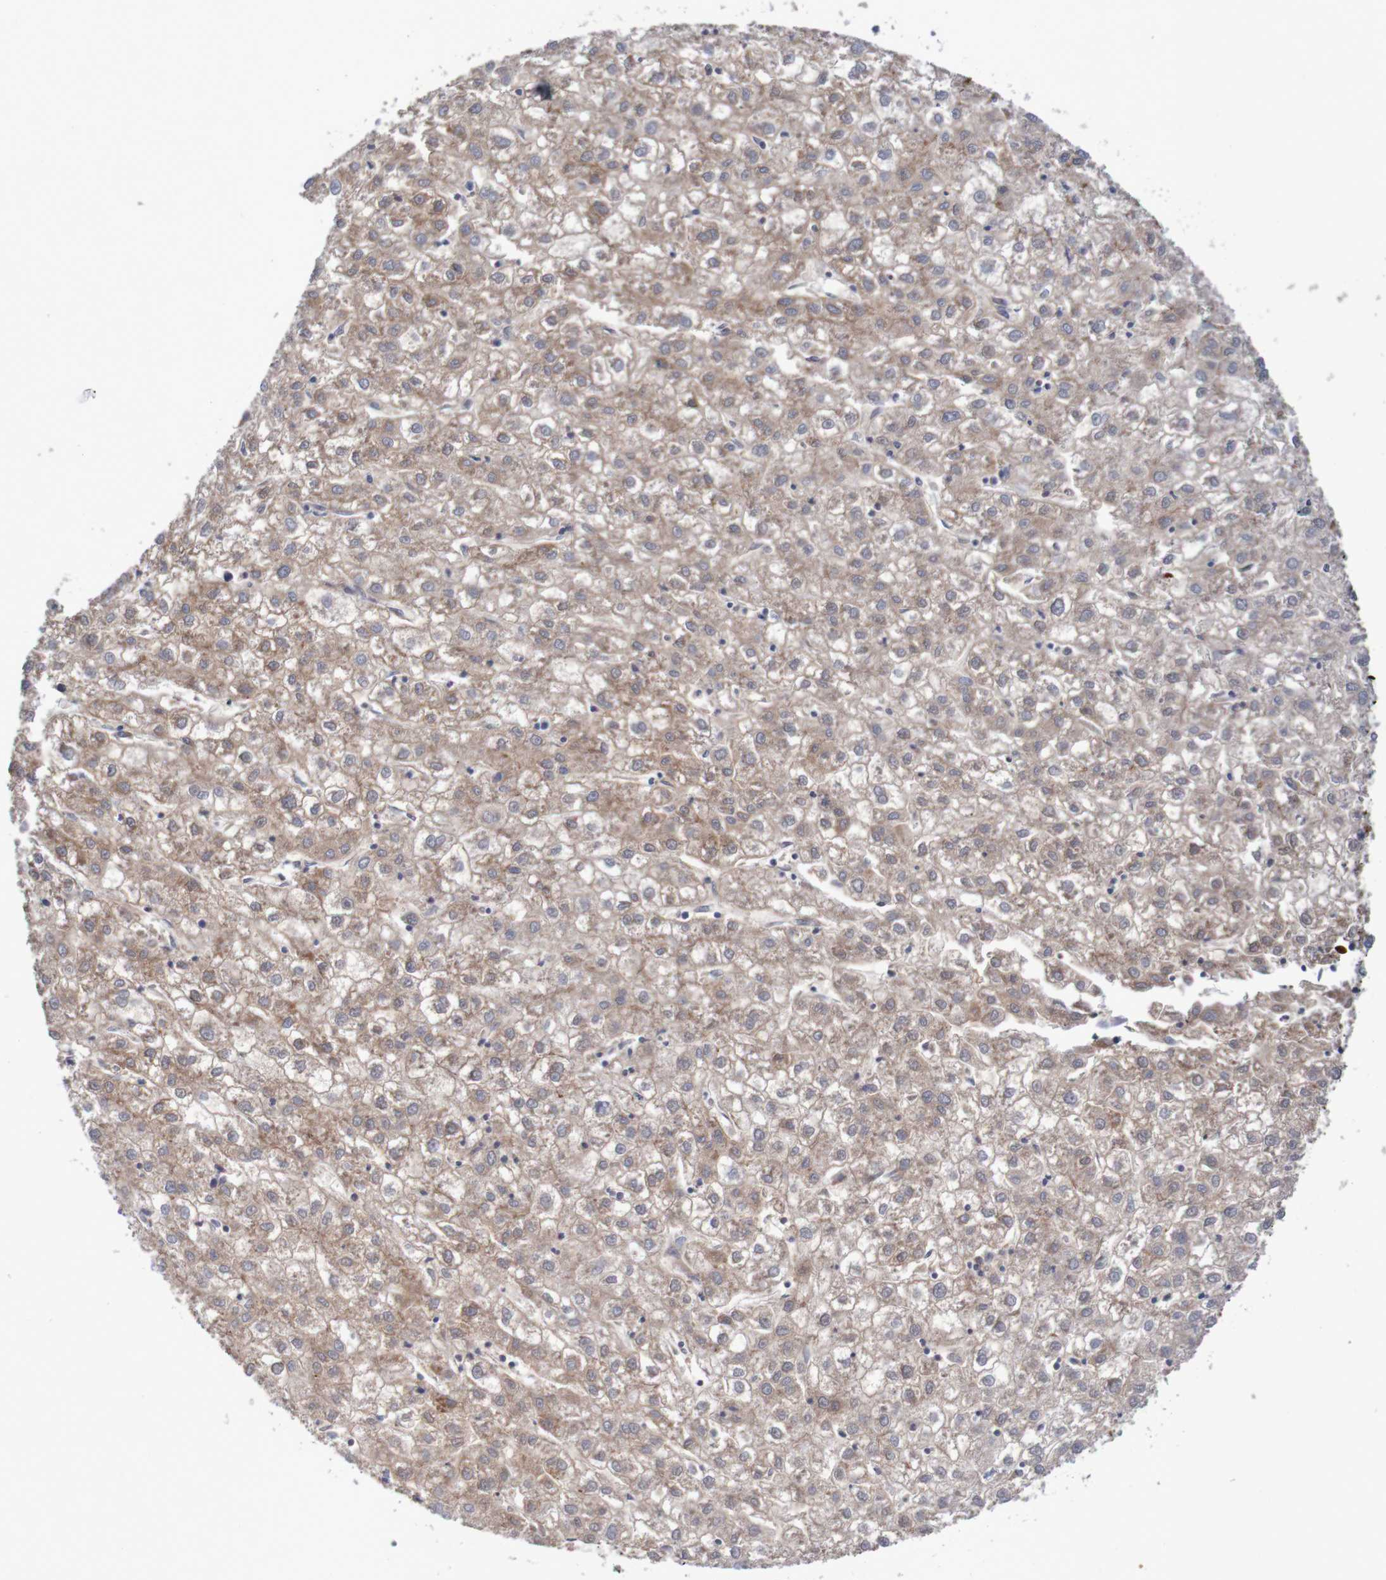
{"staining": {"intensity": "moderate", "quantity": ">75%", "location": "cytoplasmic/membranous"}, "tissue": "liver cancer", "cell_type": "Tumor cells", "image_type": "cancer", "snomed": [{"axis": "morphology", "description": "Carcinoma, Hepatocellular, NOS"}, {"axis": "topography", "description": "Liver"}], "caption": "Brown immunohistochemical staining in human hepatocellular carcinoma (liver) demonstrates moderate cytoplasmic/membranous staining in approximately >75% of tumor cells.", "gene": "NECTIN2", "patient": {"sex": "male", "age": 72}}